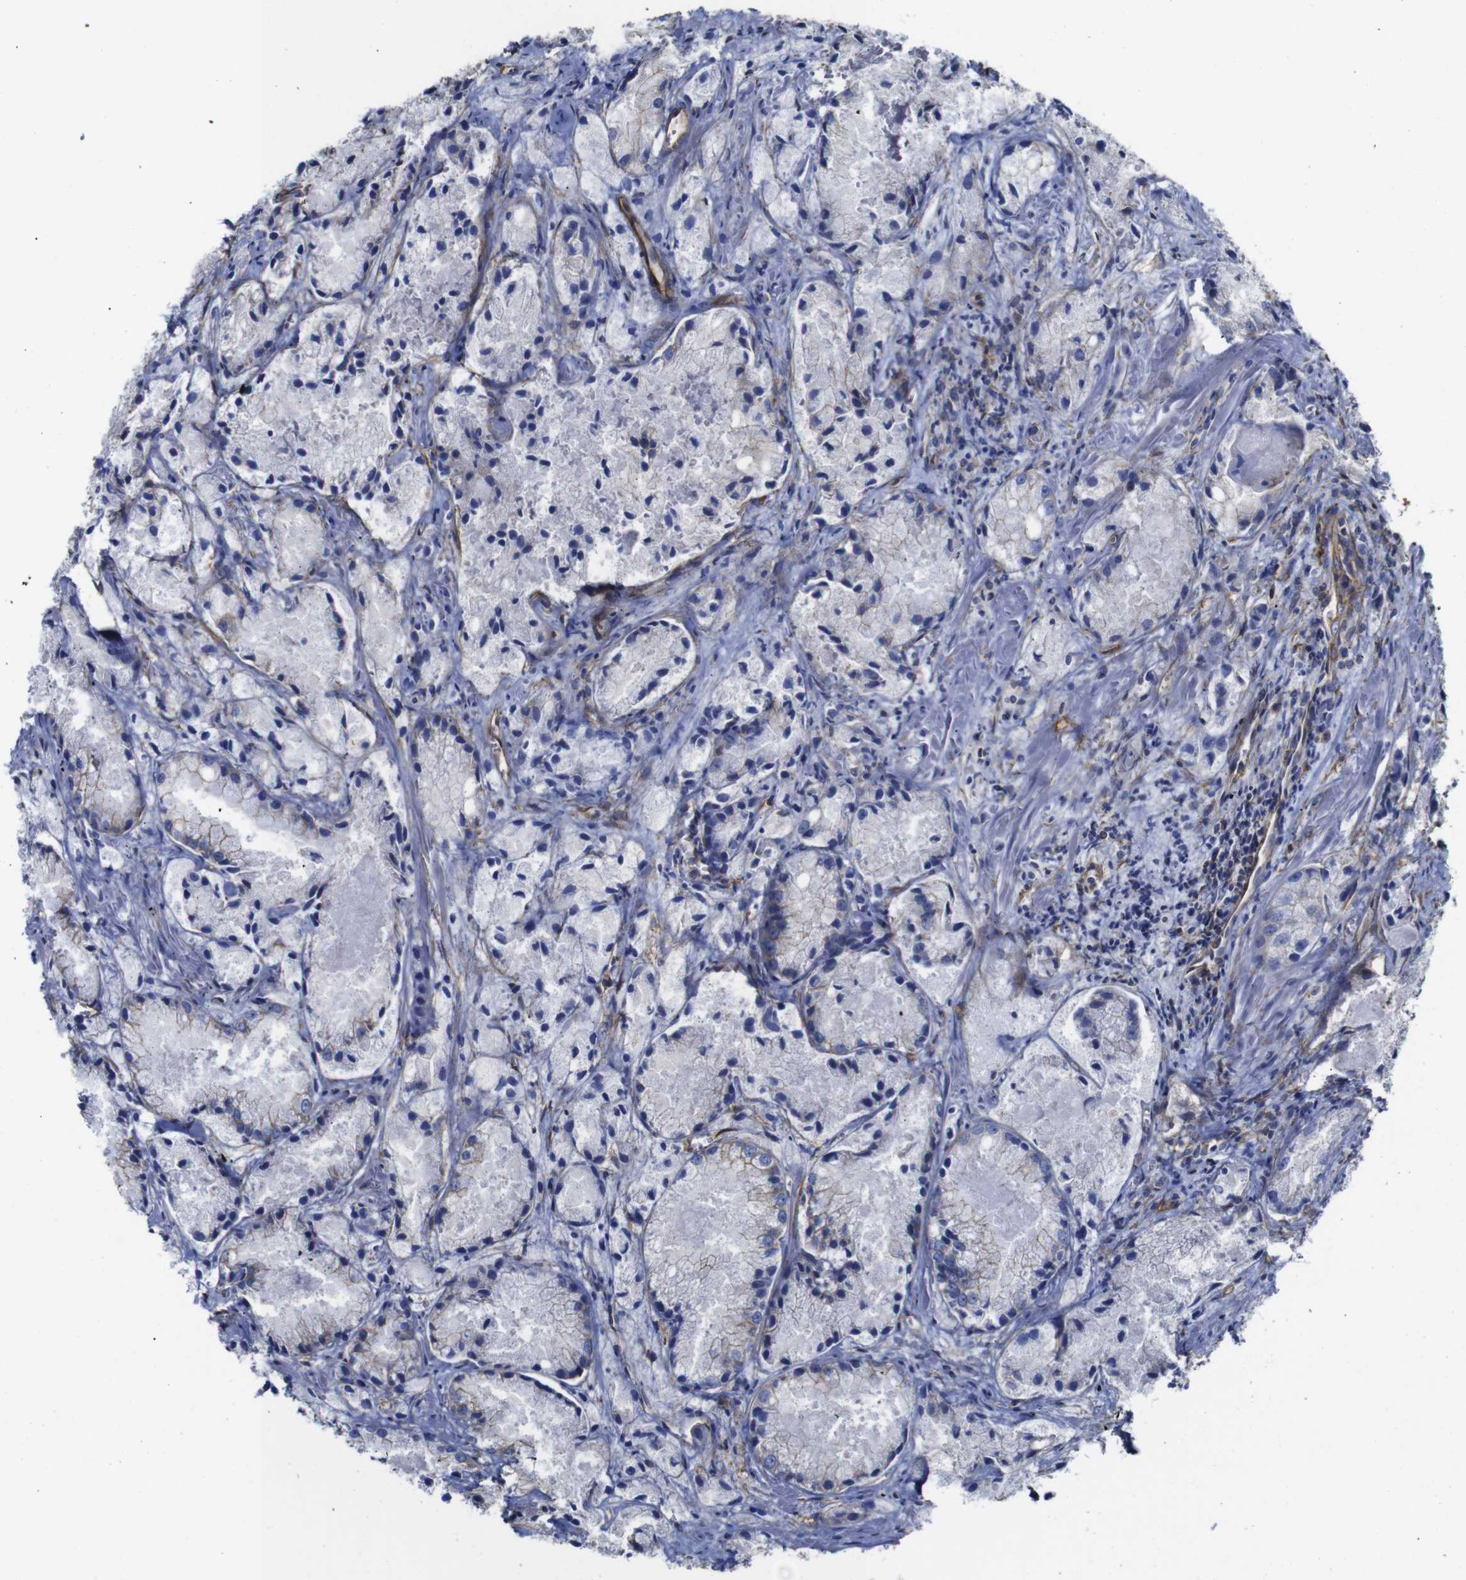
{"staining": {"intensity": "weak", "quantity": "25%-75%", "location": "cytoplasmic/membranous"}, "tissue": "prostate cancer", "cell_type": "Tumor cells", "image_type": "cancer", "snomed": [{"axis": "morphology", "description": "Adenocarcinoma, Low grade"}, {"axis": "topography", "description": "Prostate"}], "caption": "A histopathology image showing weak cytoplasmic/membranous positivity in about 25%-75% of tumor cells in prostate adenocarcinoma (low-grade), as visualized by brown immunohistochemical staining.", "gene": "SPTBN1", "patient": {"sex": "male", "age": 64}}